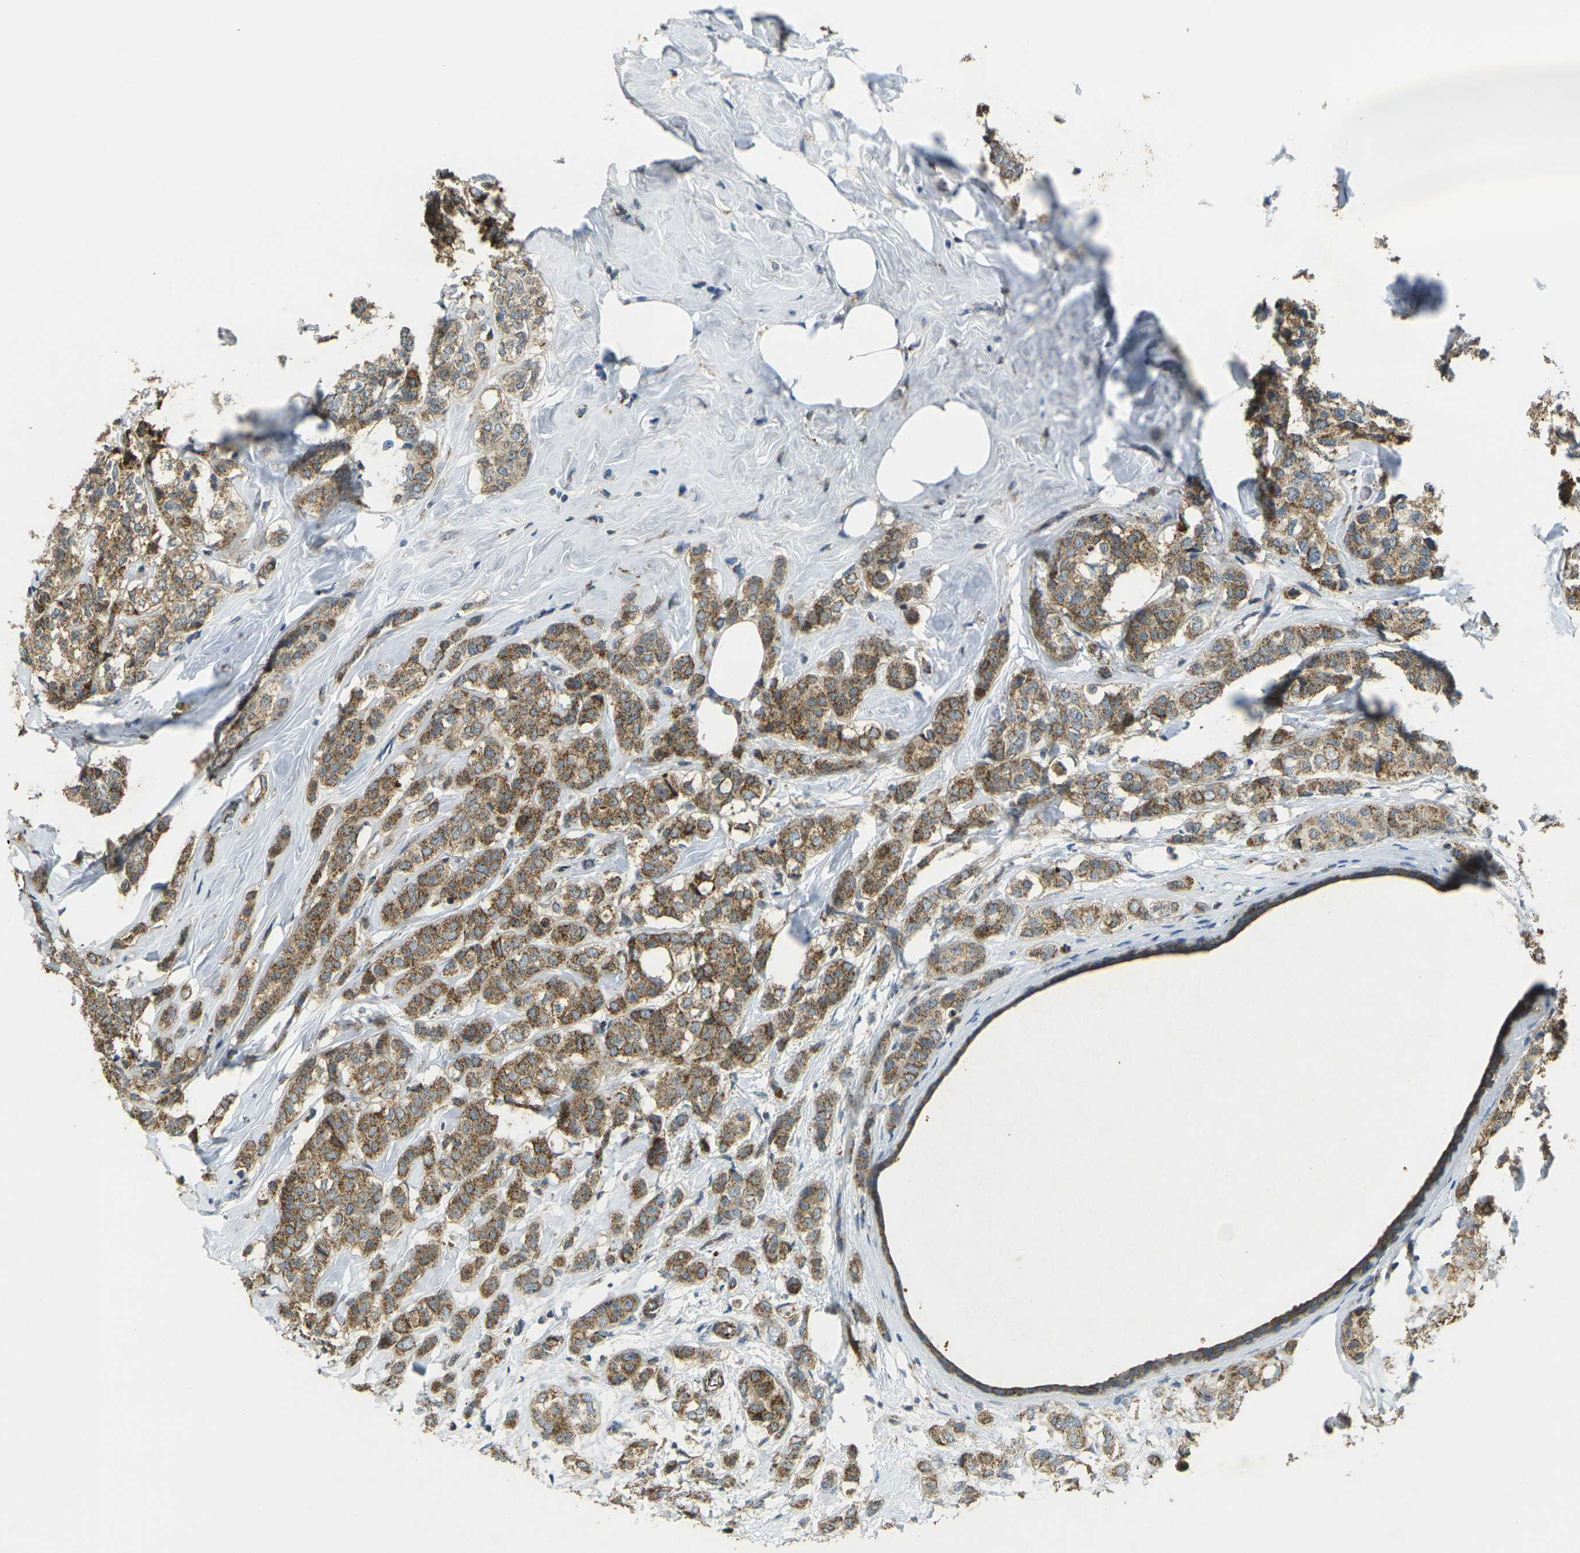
{"staining": {"intensity": "strong", "quantity": ">75%", "location": "cytoplasmic/membranous"}, "tissue": "breast cancer", "cell_type": "Tumor cells", "image_type": "cancer", "snomed": [{"axis": "morphology", "description": "Lobular carcinoma"}, {"axis": "topography", "description": "Breast"}], "caption": "Breast cancer (lobular carcinoma) tissue exhibits strong cytoplasmic/membranous staining in approximately >75% of tumor cells", "gene": "IGF1R", "patient": {"sex": "female", "age": 60}}